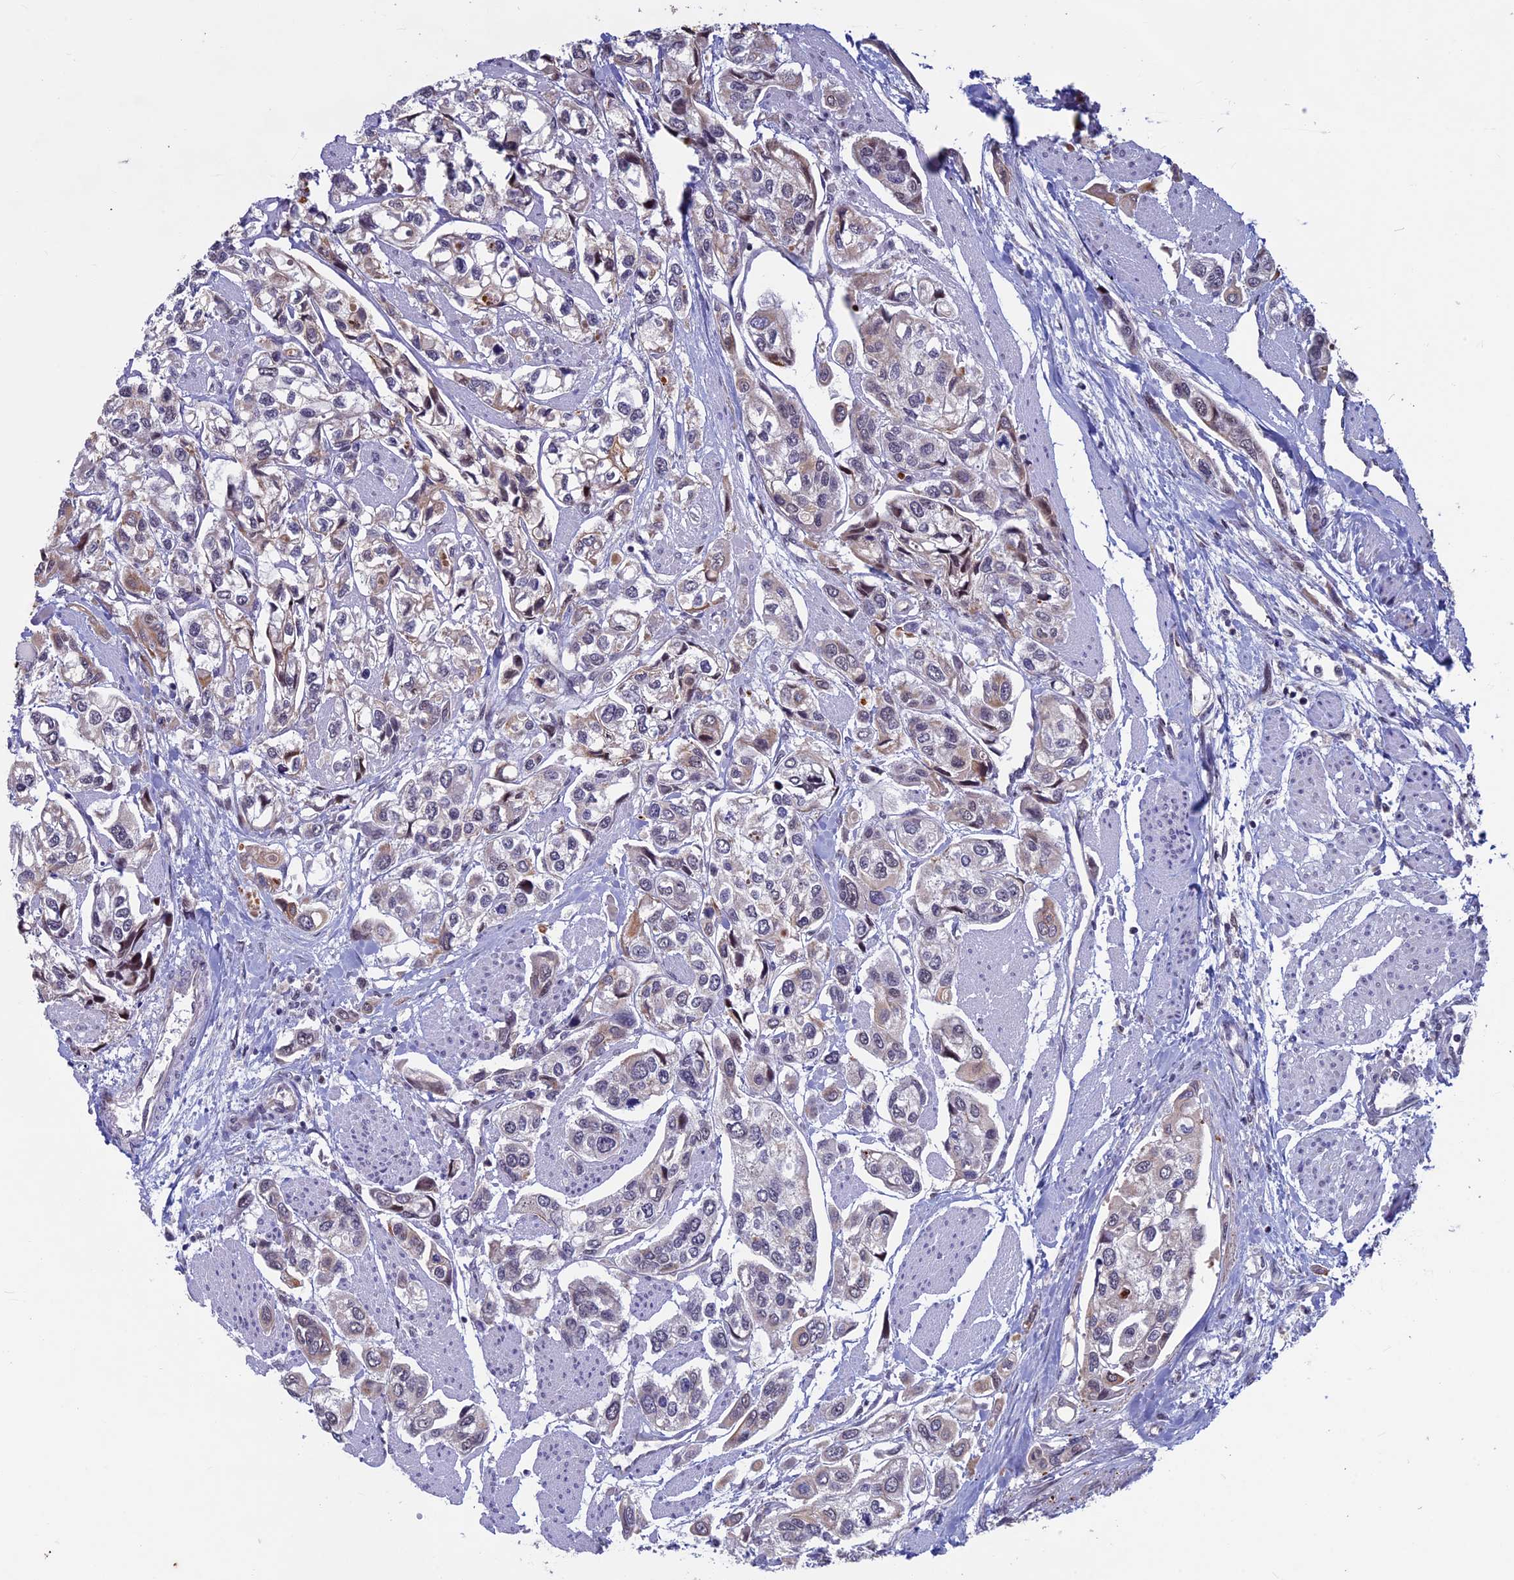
{"staining": {"intensity": "weak", "quantity": "<25%", "location": "cytoplasmic/membranous"}, "tissue": "urothelial cancer", "cell_type": "Tumor cells", "image_type": "cancer", "snomed": [{"axis": "morphology", "description": "Urothelial carcinoma, High grade"}, {"axis": "topography", "description": "Urinary bladder"}], "caption": "This micrograph is of urothelial carcinoma (high-grade) stained with IHC to label a protein in brown with the nuclei are counter-stained blue. There is no positivity in tumor cells. (DAB immunohistochemistry (IHC) with hematoxylin counter stain).", "gene": "SPIRE1", "patient": {"sex": "male", "age": 67}}